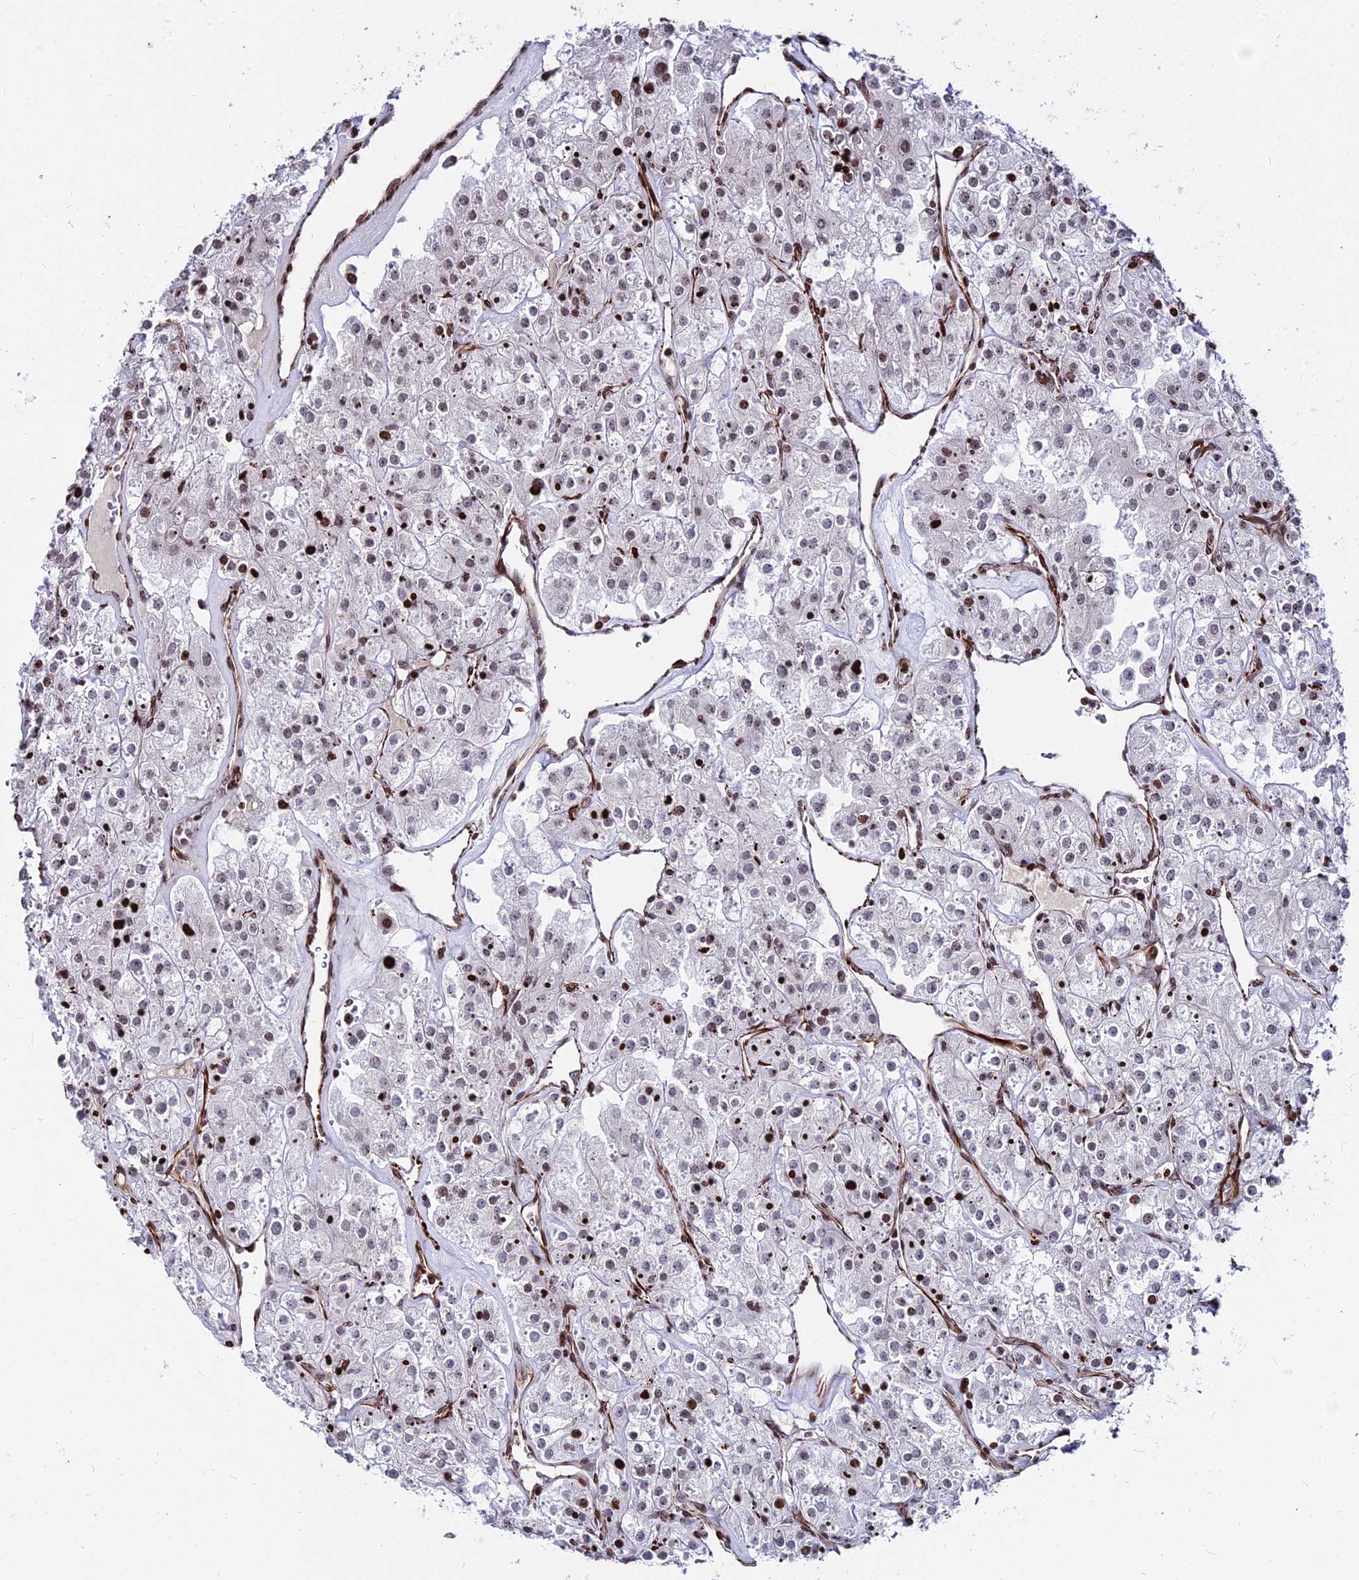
{"staining": {"intensity": "weak", "quantity": "<25%", "location": "nuclear"}, "tissue": "renal cancer", "cell_type": "Tumor cells", "image_type": "cancer", "snomed": [{"axis": "morphology", "description": "Adenocarcinoma, NOS"}, {"axis": "topography", "description": "Kidney"}], "caption": "An immunohistochemistry micrograph of renal adenocarcinoma is shown. There is no staining in tumor cells of renal adenocarcinoma. Brightfield microscopy of immunohistochemistry stained with DAB (3,3'-diaminobenzidine) (brown) and hematoxylin (blue), captured at high magnification.", "gene": "NYAP2", "patient": {"sex": "male", "age": 77}}